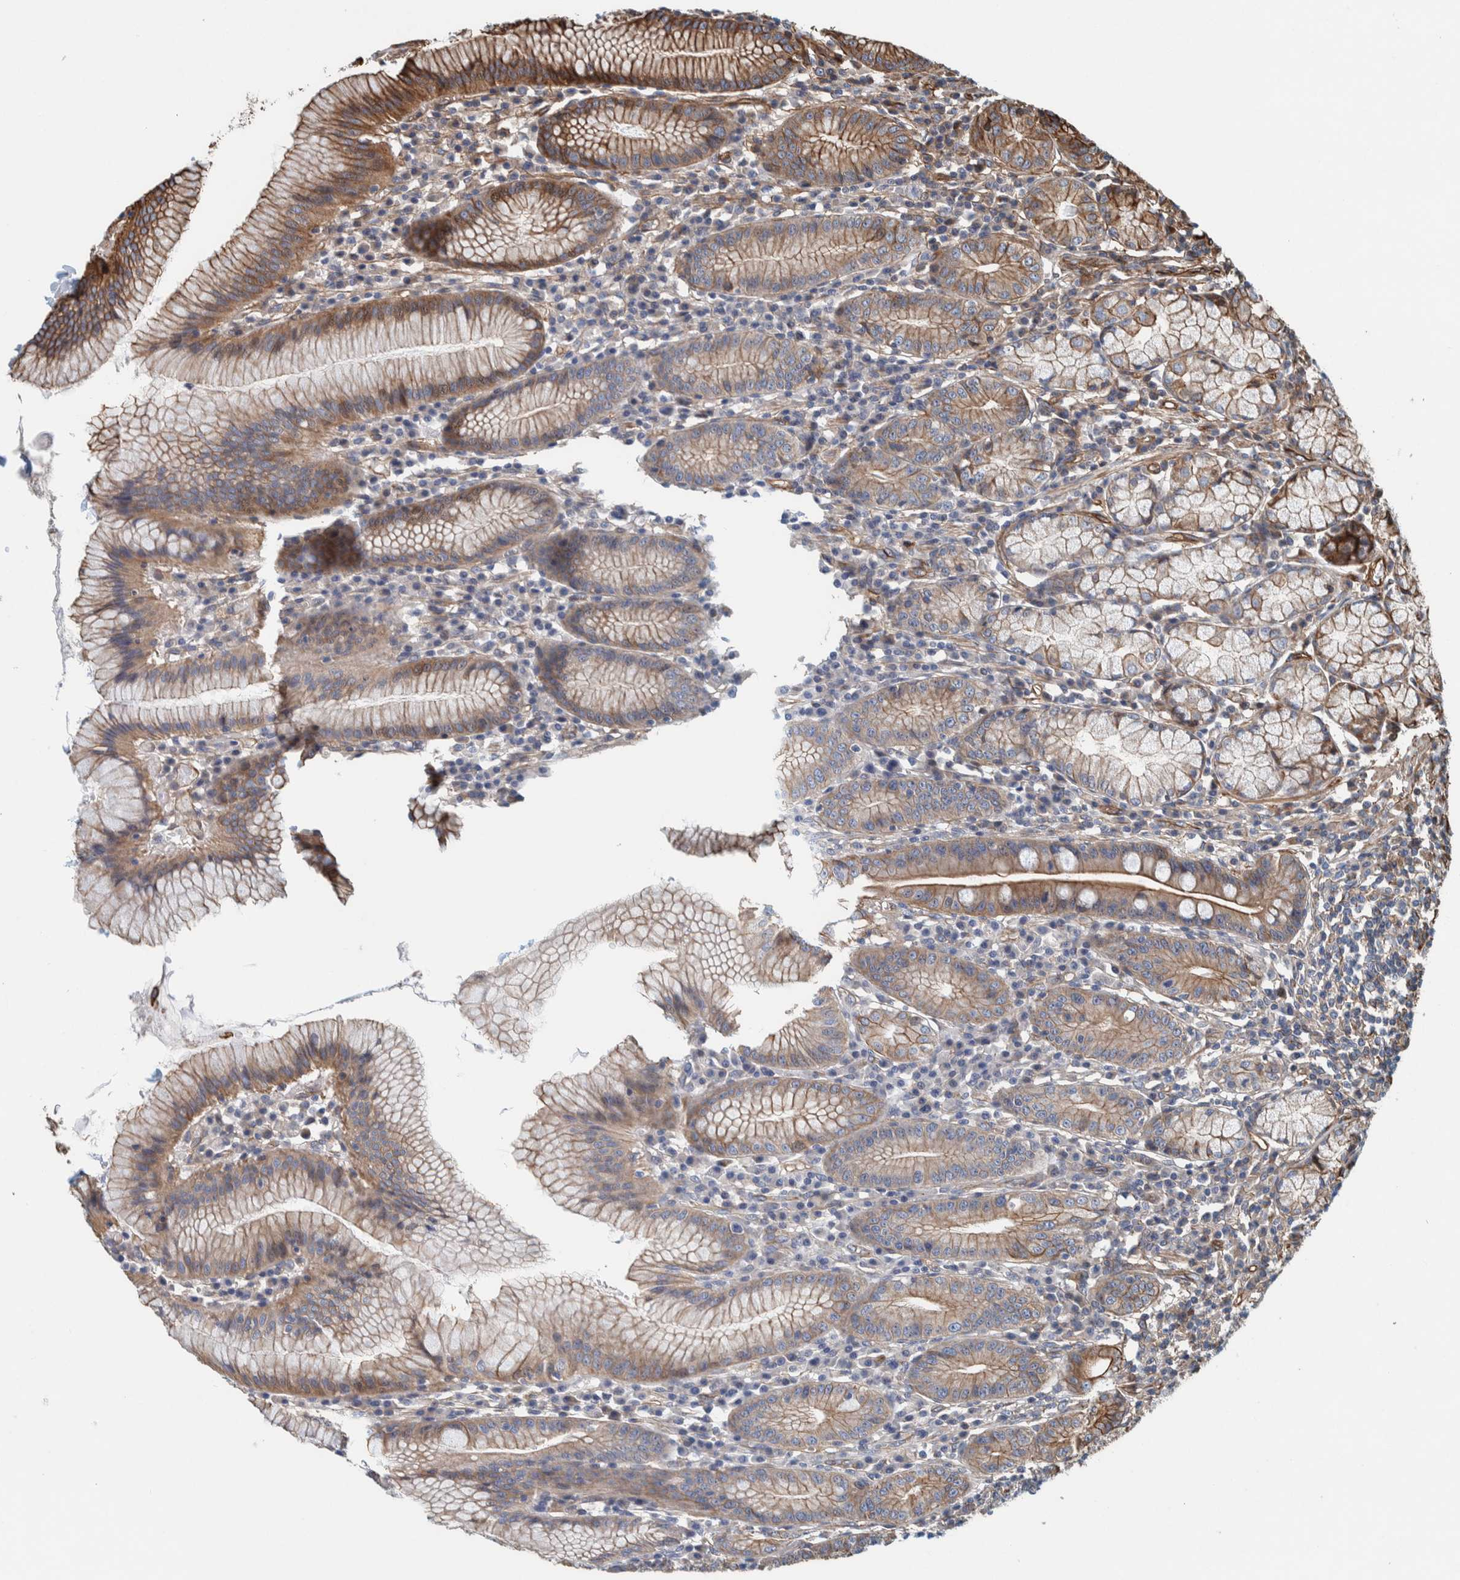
{"staining": {"intensity": "moderate", "quantity": "25%-75%", "location": "cytoplasmic/membranous"}, "tissue": "stomach", "cell_type": "Glandular cells", "image_type": "normal", "snomed": [{"axis": "morphology", "description": "Normal tissue, NOS"}, {"axis": "topography", "description": "Stomach"}], "caption": "Immunohistochemistry micrograph of benign human stomach stained for a protein (brown), which shows medium levels of moderate cytoplasmic/membranous expression in approximately 25%-75% of glandular cells.", "gene": "PKD1L1", "patient": {"sex": "male", "age": 55}}